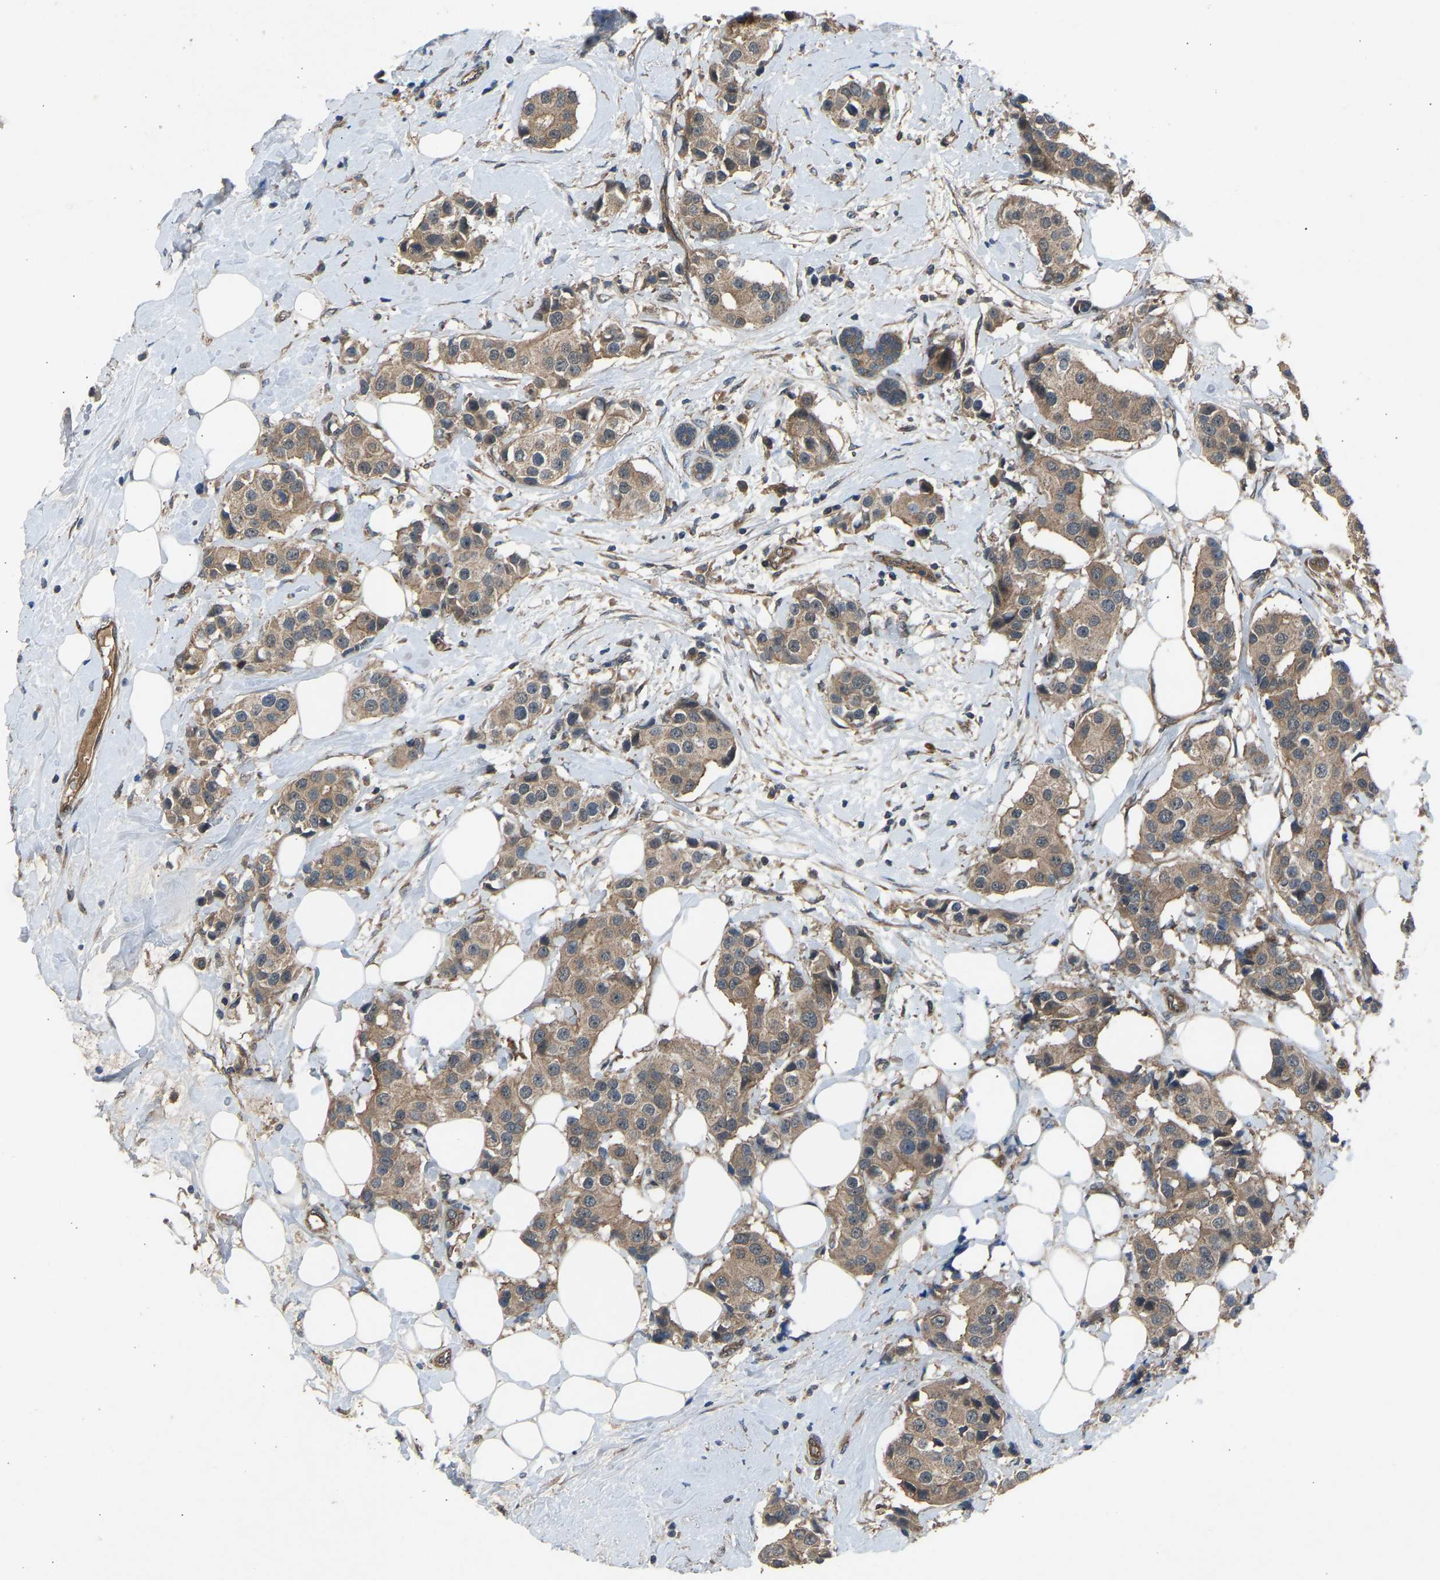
{"staining": {"intensity": "weak", "quantity": ">75%", "location": "cytoplasmic/membranous"}, "tissue": "breast cancer", "cell_type": "Tumor cells", "image_type": "cancer", "snomed": [{"axis": "morphology", "description": "Normal tissue, NOS"}, {"axis": "morphology", "description": "Duct carcinoma"}, {"axis": "topography", "description": "Breast"}], "caption": "Protein staining exhibits weak cytoplasmic/membranous staining in about >75% of tumor cells in breast cancer. The protein is shown in brown color, while the nuclei are stained blue.", "gene": "GAS2L1", "patient": {"sex": "female", "age": 39}}